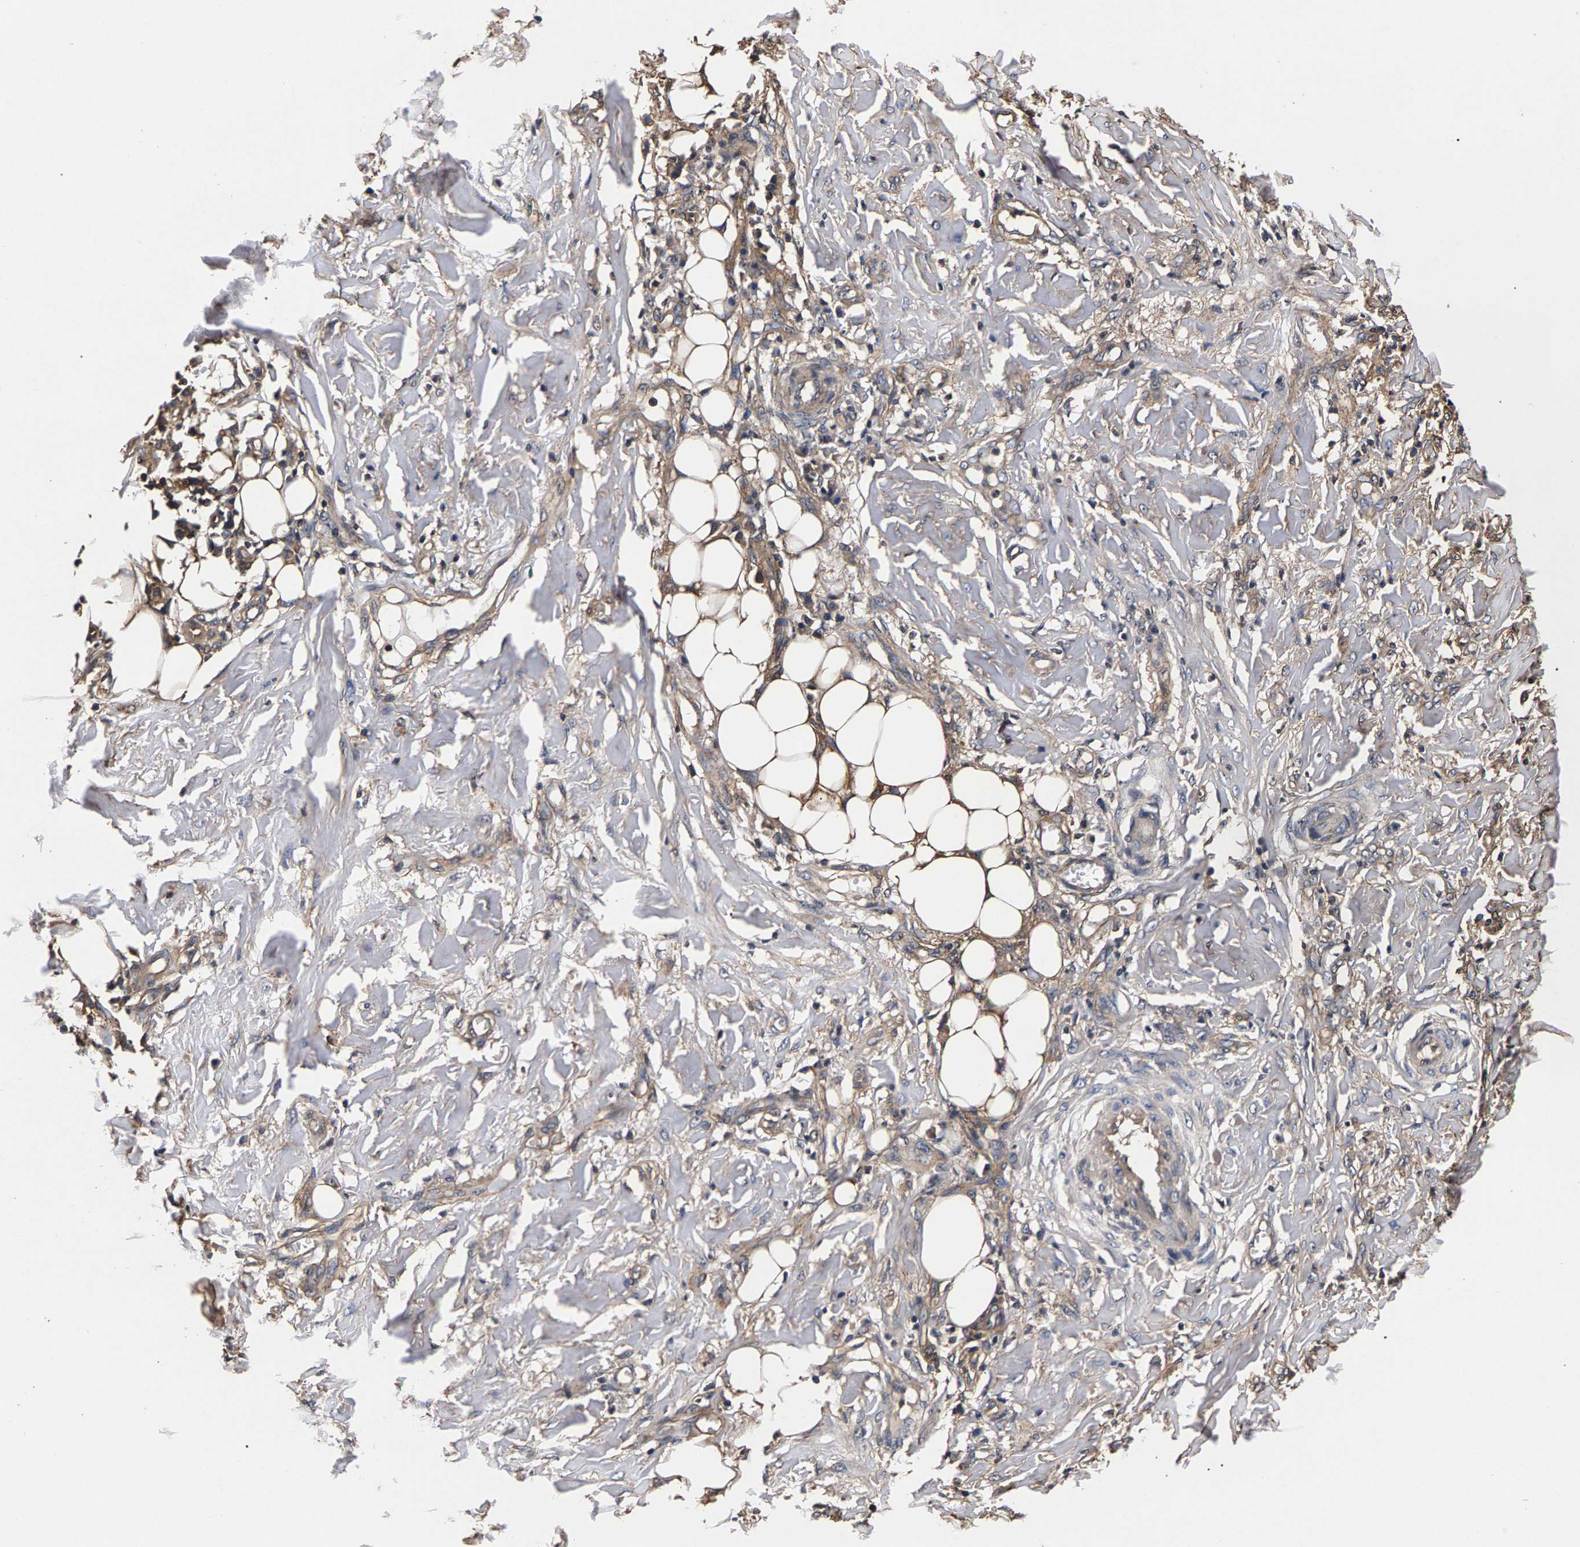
{"staining": {"intensity": "weak", "quantity": "<25%", "location": "cytoplasmic/membranous"}, "tissue": "skin cancer", "cell_type": "Tumor cells", "image_type": "cancer", "snomed": [{"axis": "morphology", "description": "Basal cell carcinoma"}, {"axis": "topography", "description": "Skin"}], "caption": "Tumor cells are negative for brown protein staining in skin cancer.", "gene": "MARCHF7", "patient": {"sex": "male", "age": 85}}